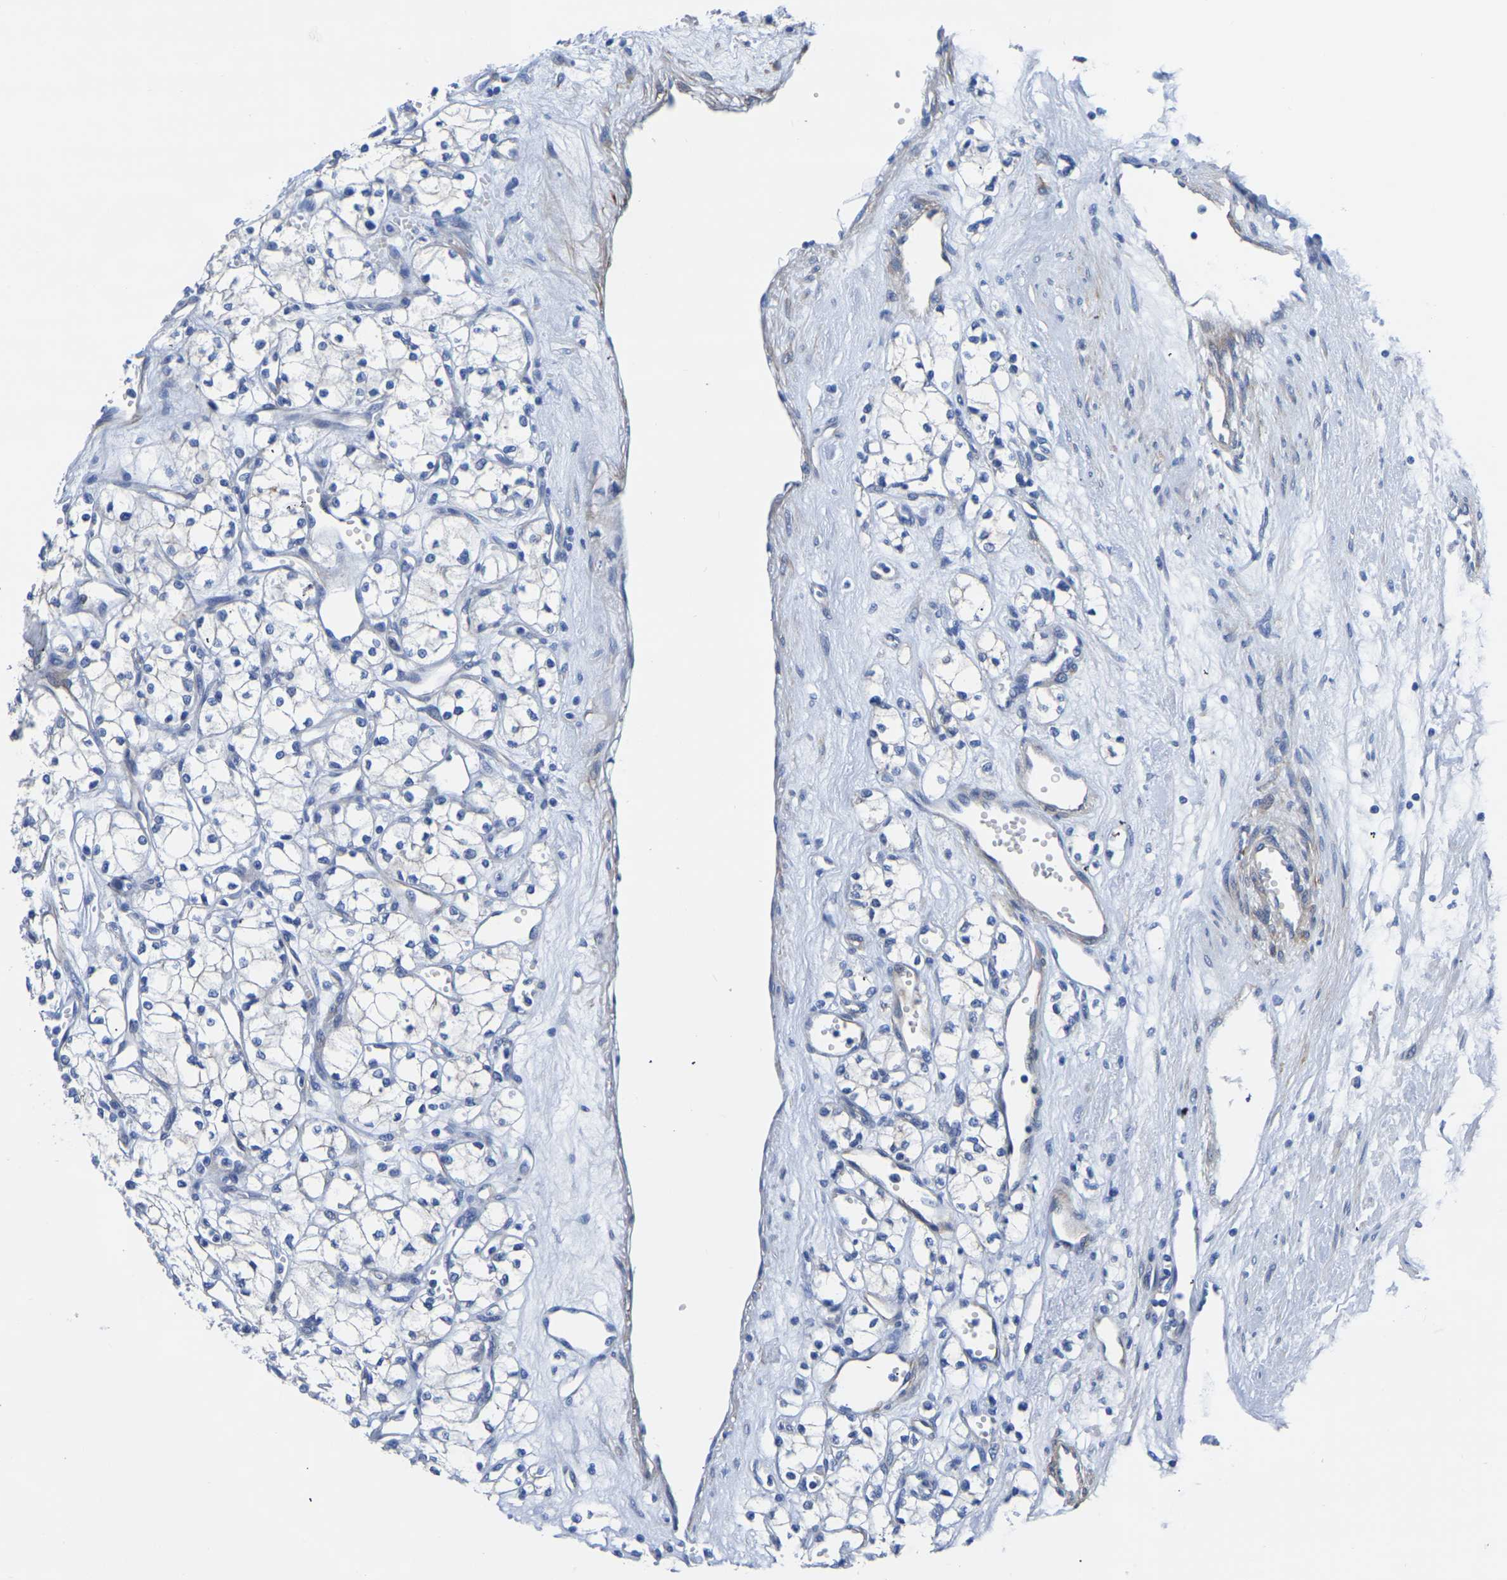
{"staining": {"intensity": "negative", "quantity": "none", "location": "none"}, "tissue": "renal cancer", "cell_type": "Tumor cells", "image_type": "cancer", "snomed": [{"axis": "morphology", "description": "Adenocarcinoma, NOS"}, {"axis": "topography", "description": "Kidney"}], "caption": "Renal adenocarcinoma was stained to show a protein in brown. There is no significant expression in tumor cells.", "gene": "SLC45A3", "patient": {"sex": "male", "age": 59}}